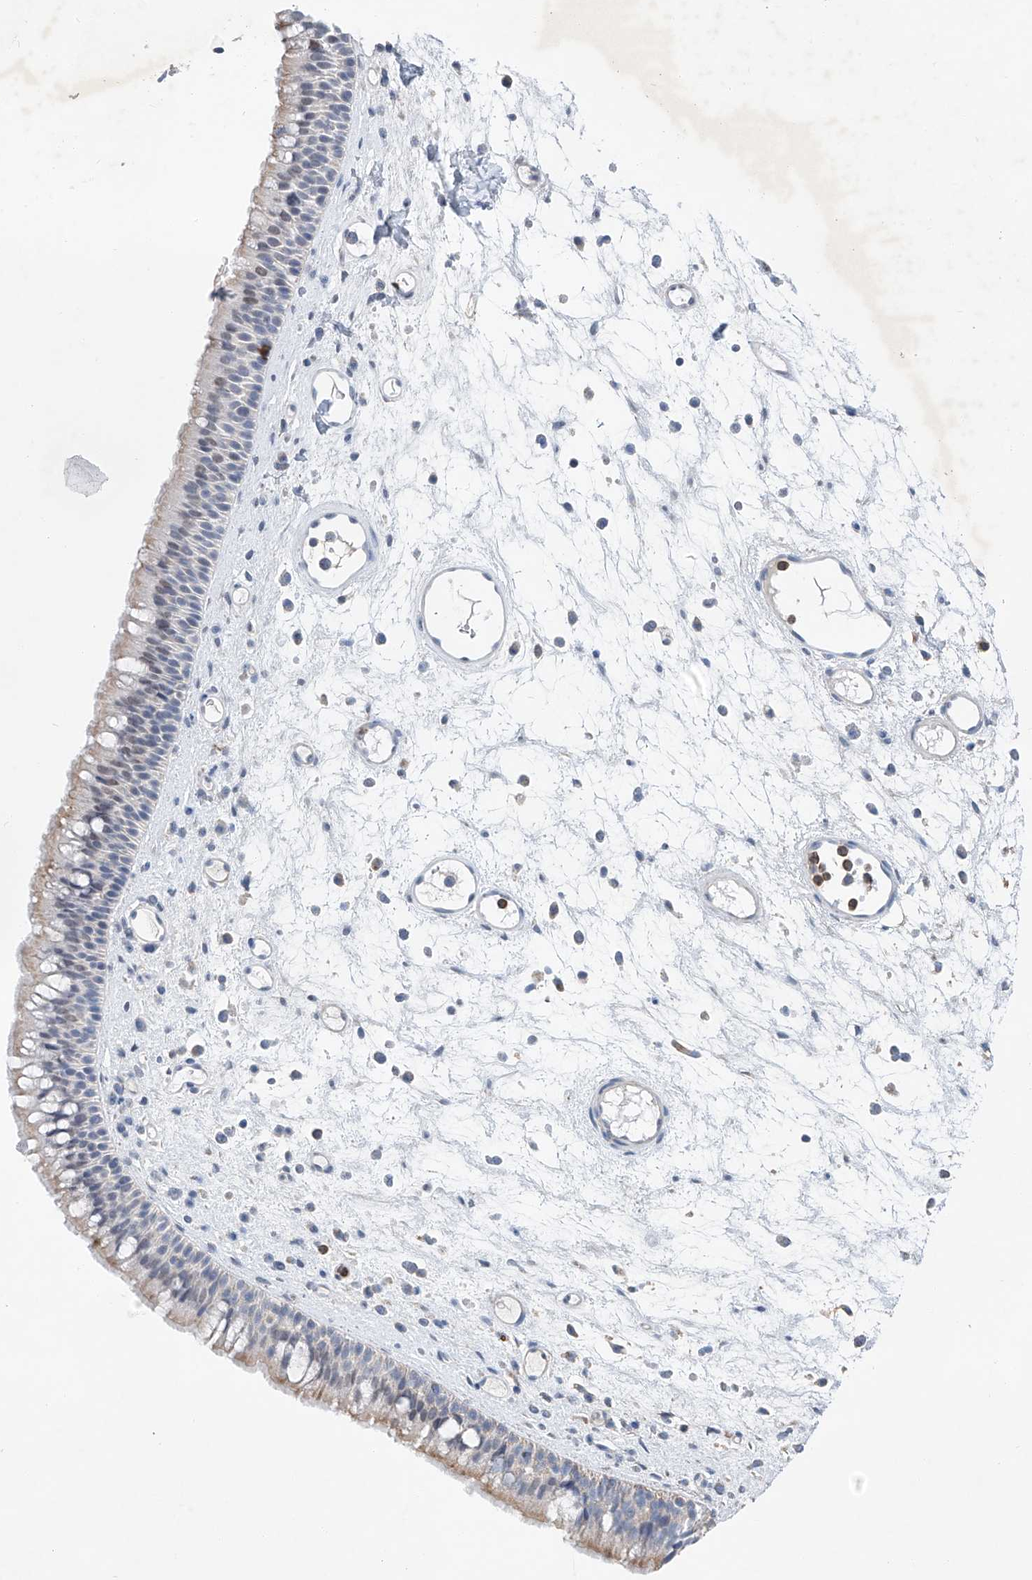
{"staining": {"intensity": "weak", "quantity": "25%-75%", "location": "cytoplasmic/membranous"}, "tissue": "nasopharynx", "cell_type": "Respiratory epithelial cells", "image_type": "normal", "snomed": [{"axis": "morphology", "description": "Normal tissue, NOS"}, {"axis": "morphology", "description": "Inflammation, NOS"}, {"axis": "morphology", "description": "Malignant melanoma, Metastatic site"}, {"axis": "topography", "description": "Nasopharynx"}], "caption": "Immunohistochemistry (IHC) of normal nasopharynx demonstrates low levels of weak cytoplasmic/membranous positivity in approximately 25%-75% of respiratory epithelial cells.", "gene": "KLF15", "patient": {"sex": "male", "age": 70}}